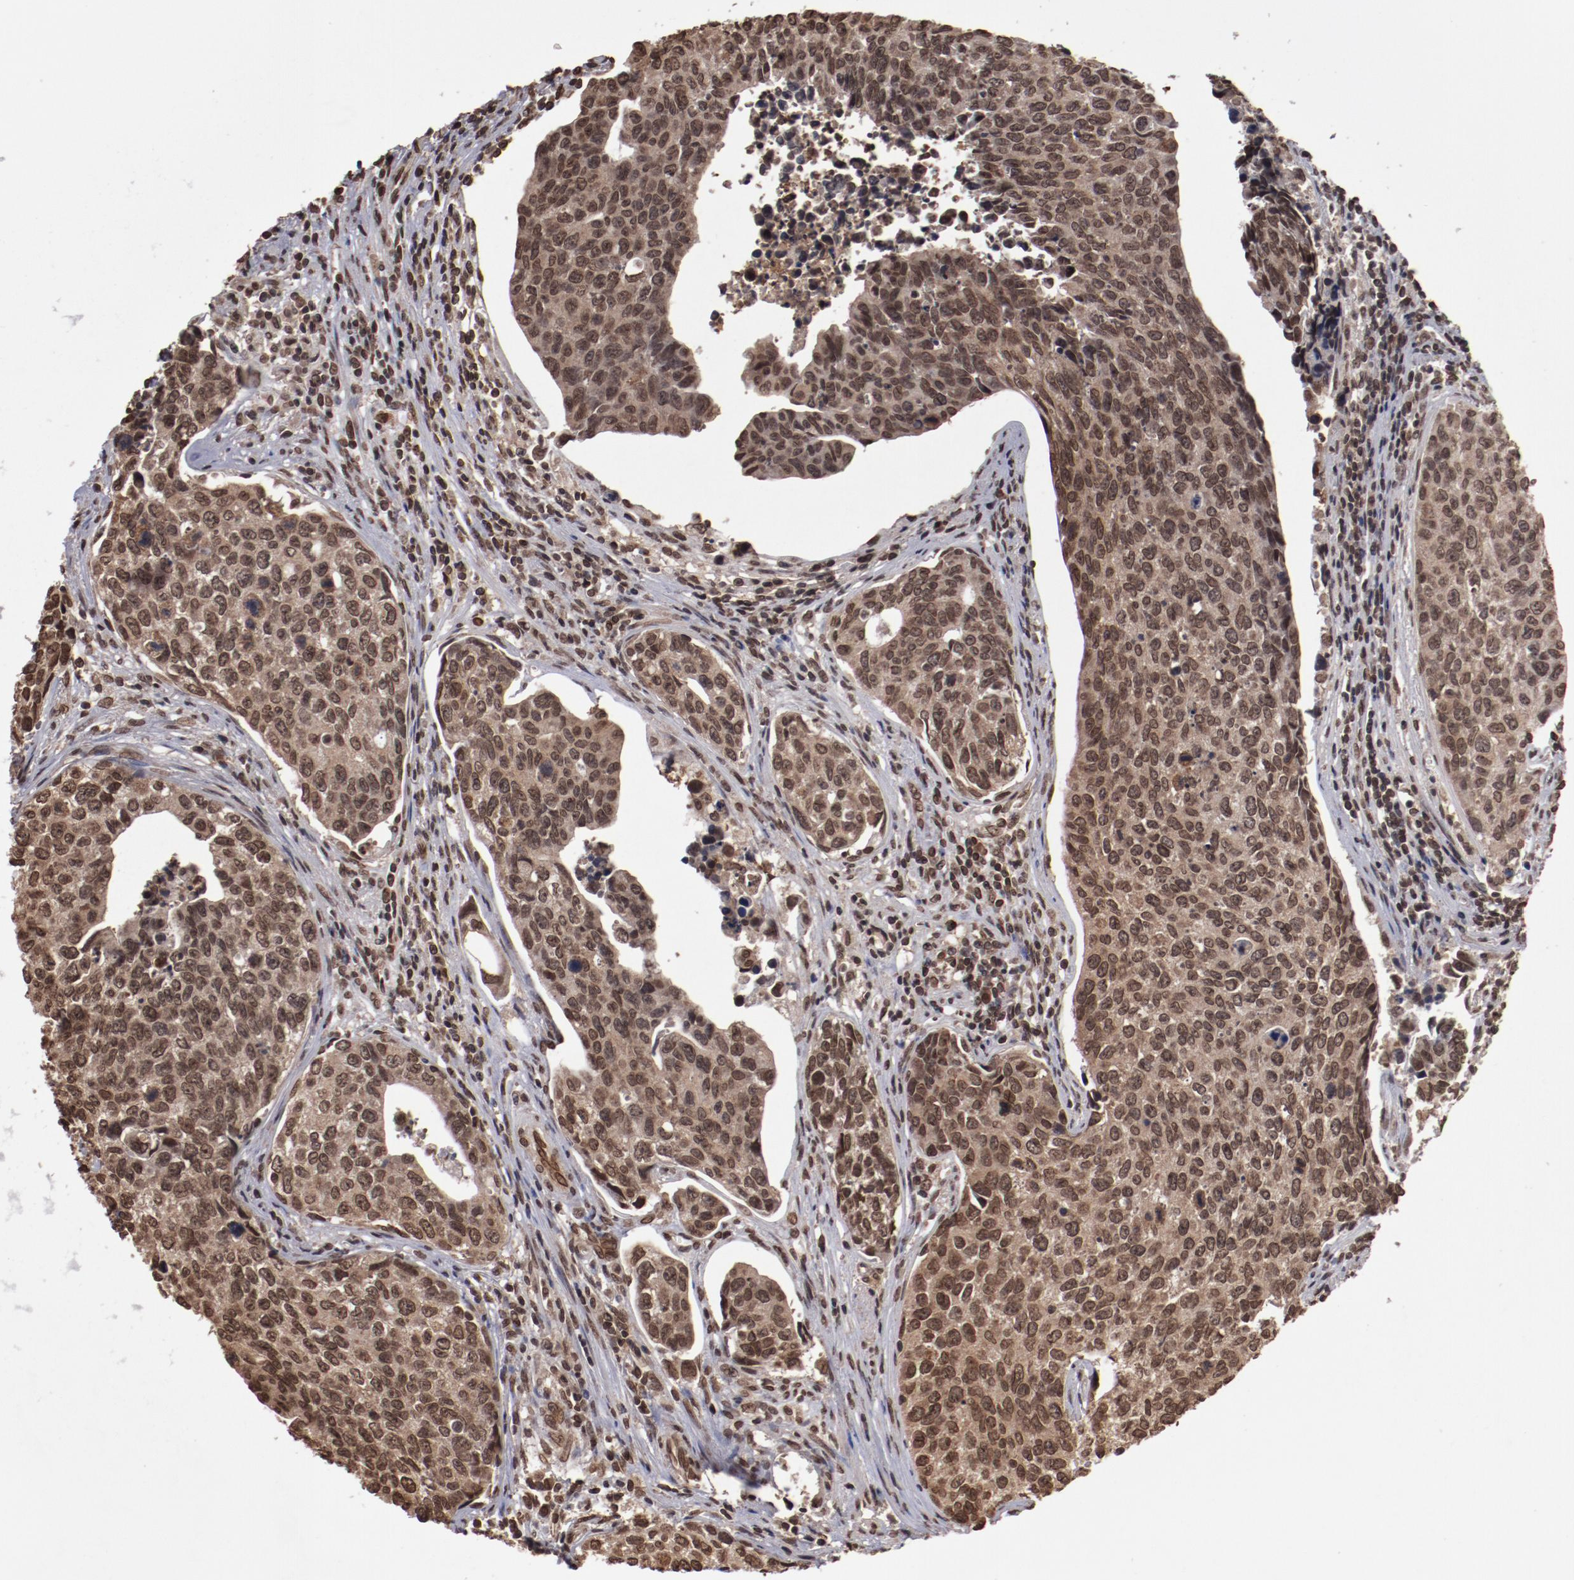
{"staining": {"intensity": "strong", "quantity": ">75%", "location": "cytoplasmic/membranous,nuclear"}, "tissue": "urothelial cancer", "cell_type": "Tumor cells", "image_type": "cancer", "snomed": [{"axis": "morphology", "description": "Urothelial carcinoma, High grade"}, {"axis": "topography", "description": "Urinary bladder"}], "caption": "A high-resolution histopathology image shows immunohistochemistry (IHC) staining of high-grade urothelial carcinoma, which reveals strong cytoplasmic/membranous and nuclear expression in about >75% of tumor cells.", "gene": "AKT1", "patient": {"sex": "male", "age": 81}}